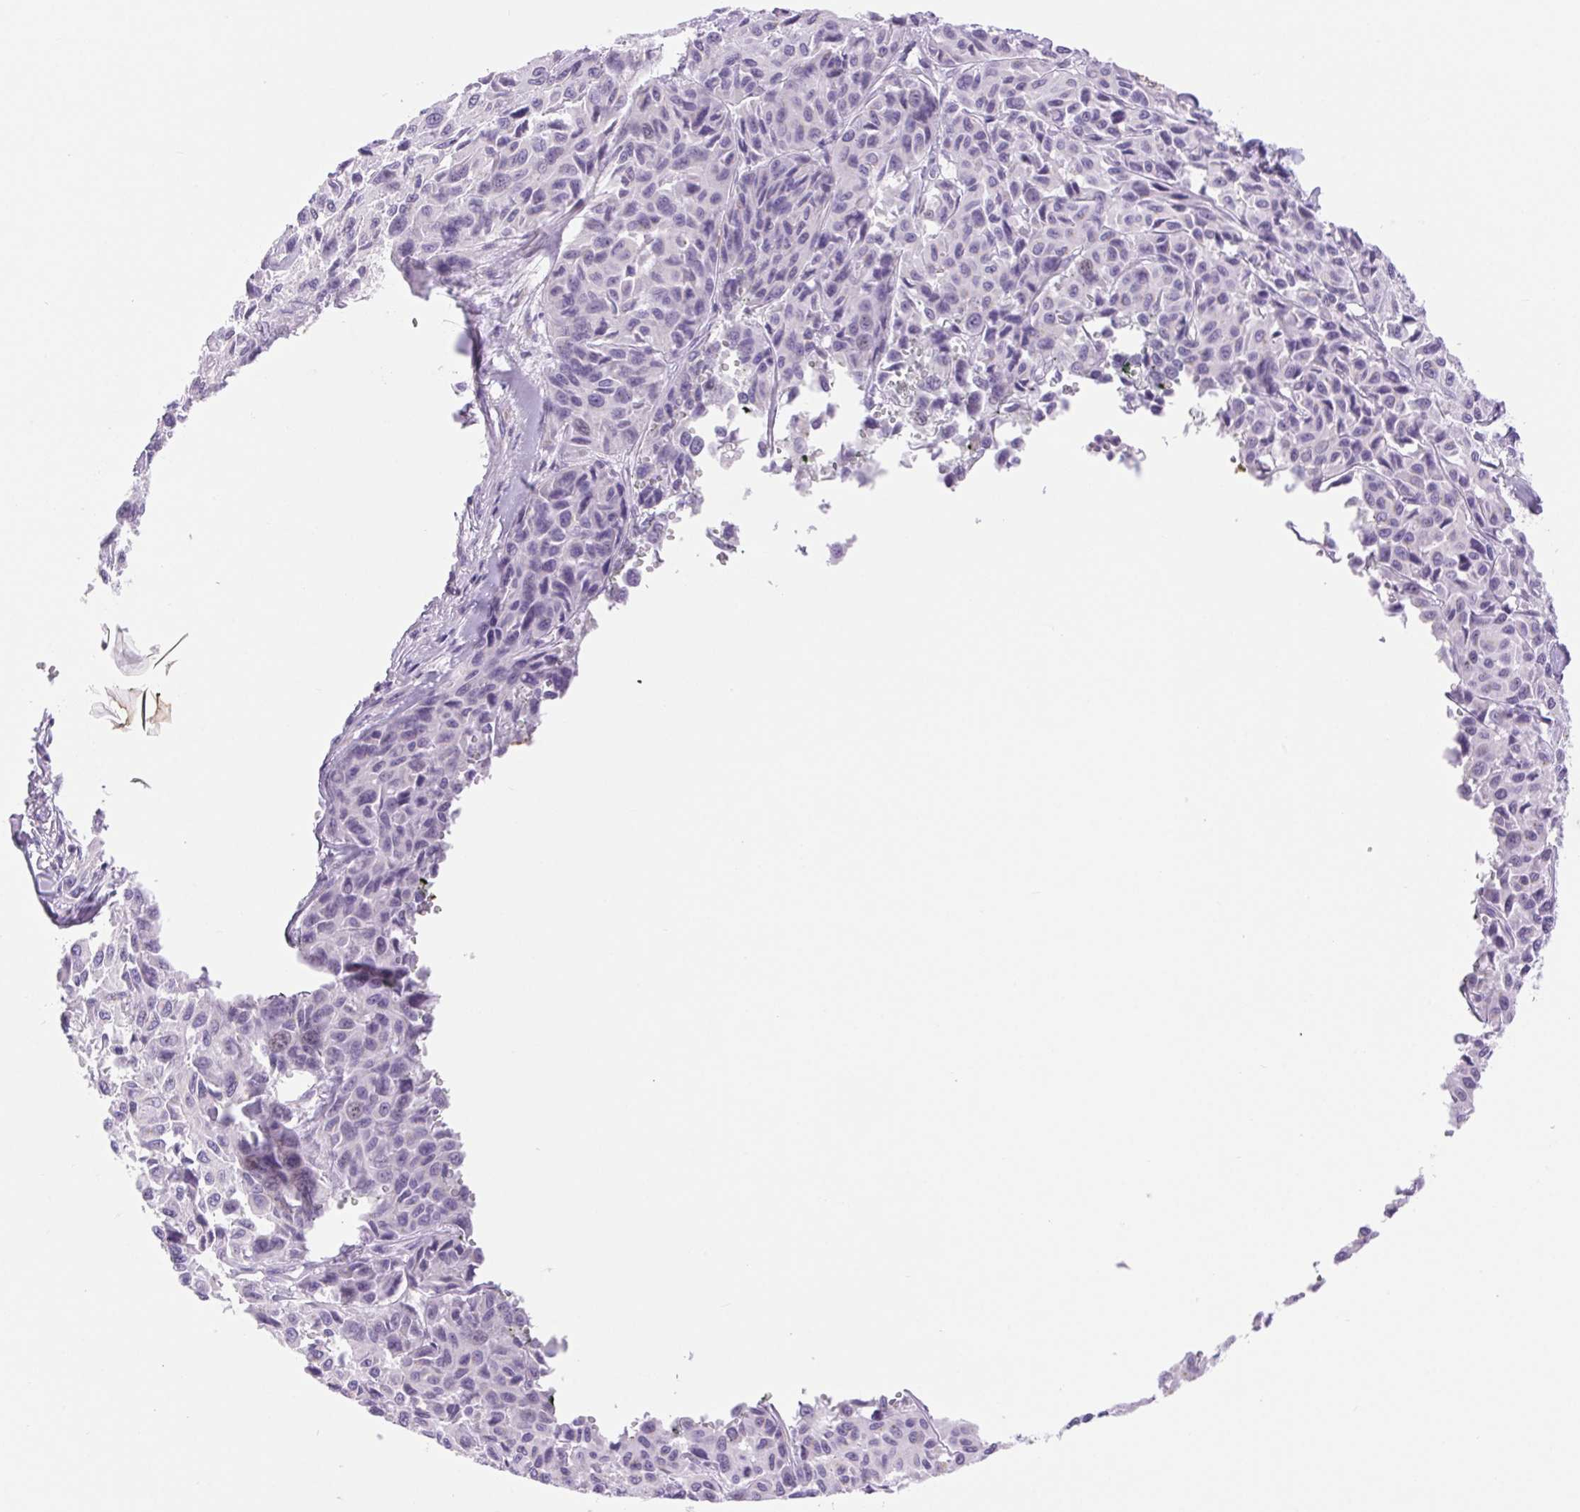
{"staining": {"intensity": "negative", "quantity": "none", "location": "none"}, "tissue": "melanoma", "cell_type": "Tumor cells", "image_type": "cancer", "snomed": [{"axis": "morphology", "description": "Malignant melanoma, NOS"}, {"axis": "topography", "description": "Skin"}], "caption": "Immunohistochemistry (IHC) of melanoma exhibits no expression in tumor cells.", "gene": "SERPINB3", "patient": {"sex": "female", "age": 66}}